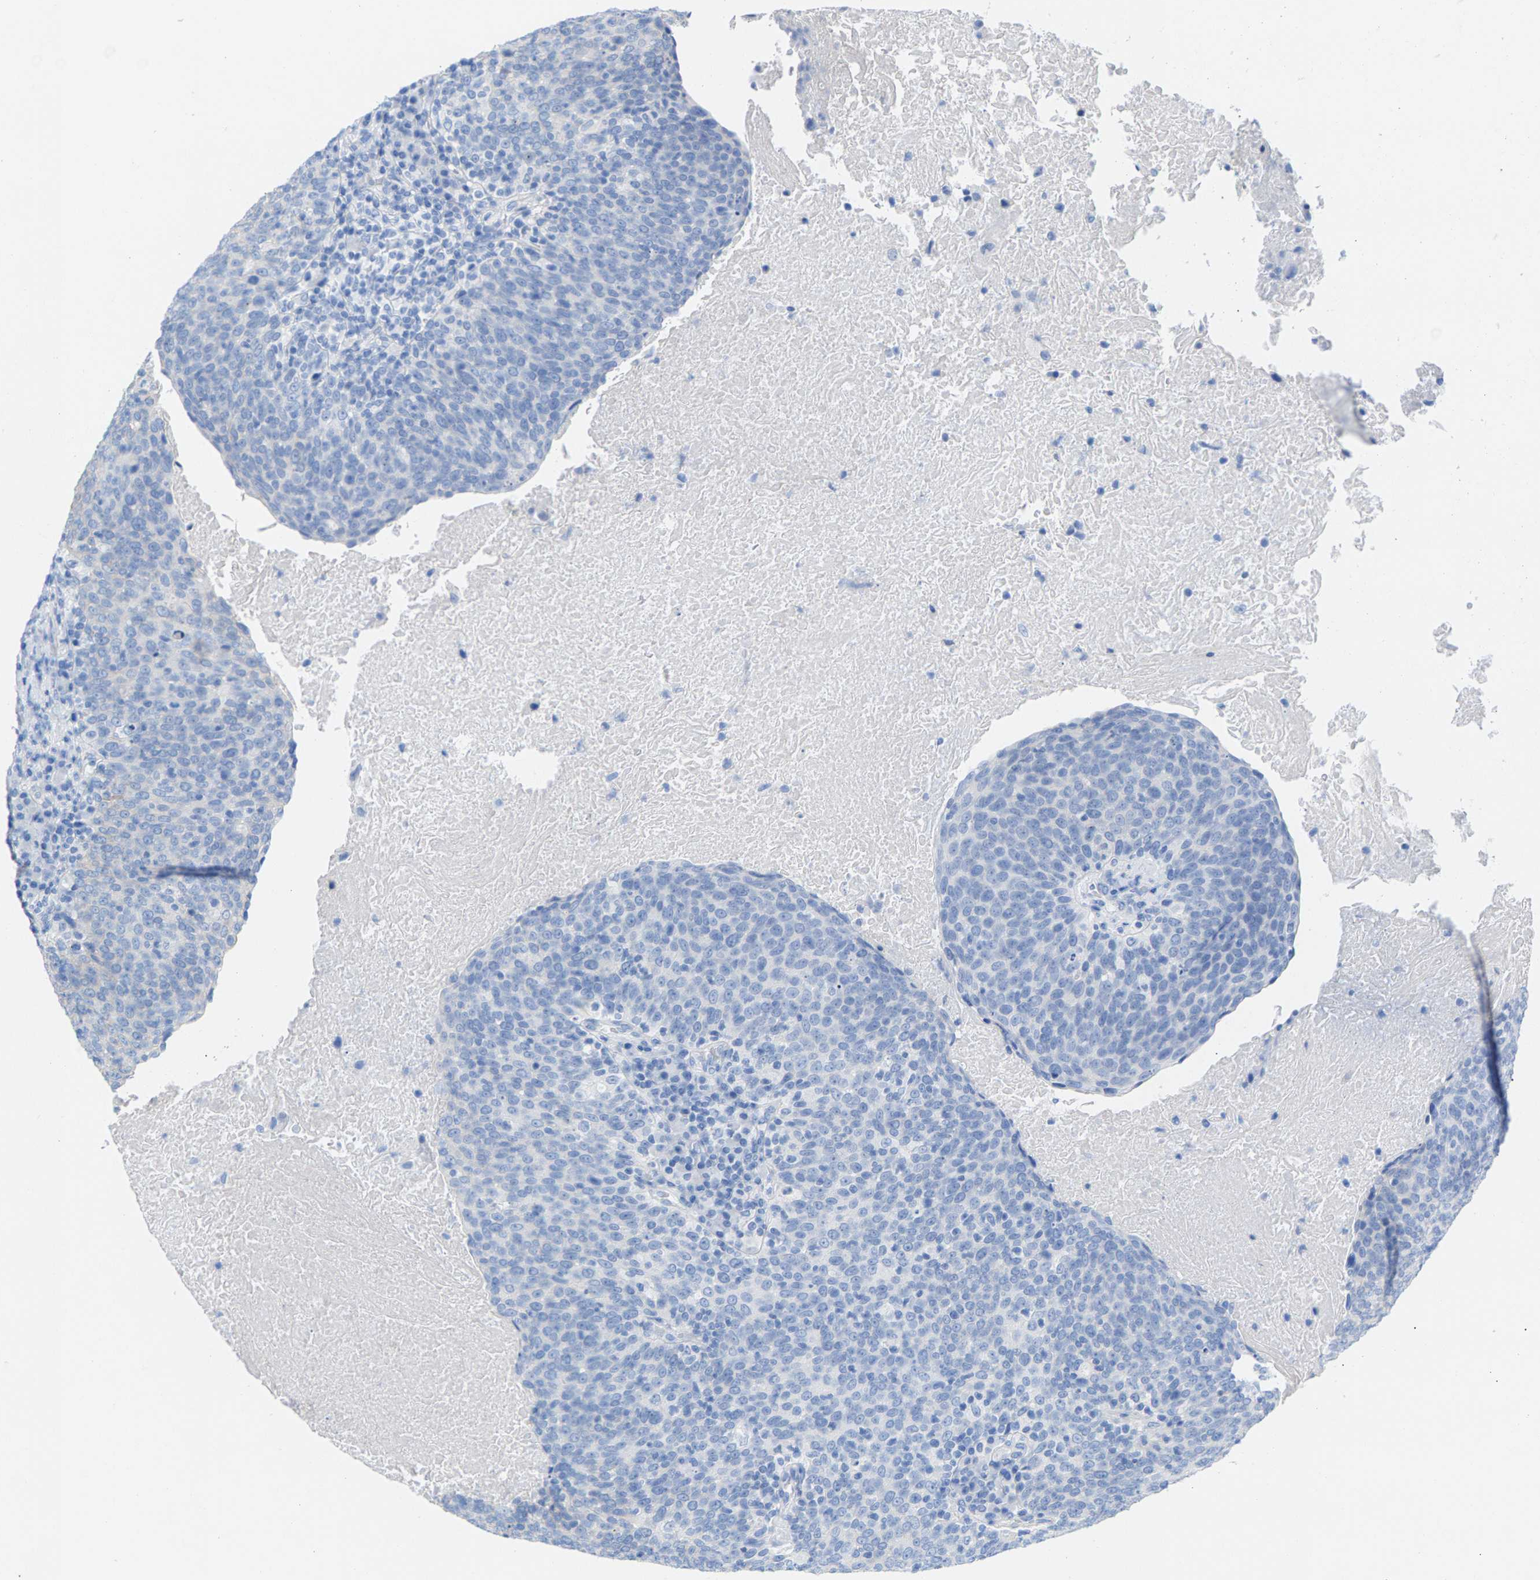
{"staining": {"intensity": "negative", "quantity": "none", "location": "none"}, "tissue": "head and neck cancer", "cell_type": "Tumor cells", "image_type": "cancer", "snomed": [{"axis": "morphology", "description": "Squamous cell carcinoma, NOS"}, {"axis": "morphology", "description": "Squamous cell carcinoma, metastatic, NOS"}, {"axis": "topography", "description": "Lymph node"}, {"axis": "topography", "description": "Head-Neck"}], "caption": "Head and neck squamous cell carcinoma stained for a protein using immunohistochemistry (IHC) exhibits no positivity tumor cells.", "gene": "CPA1", "patient": {"sex": "male", "age": 62}}